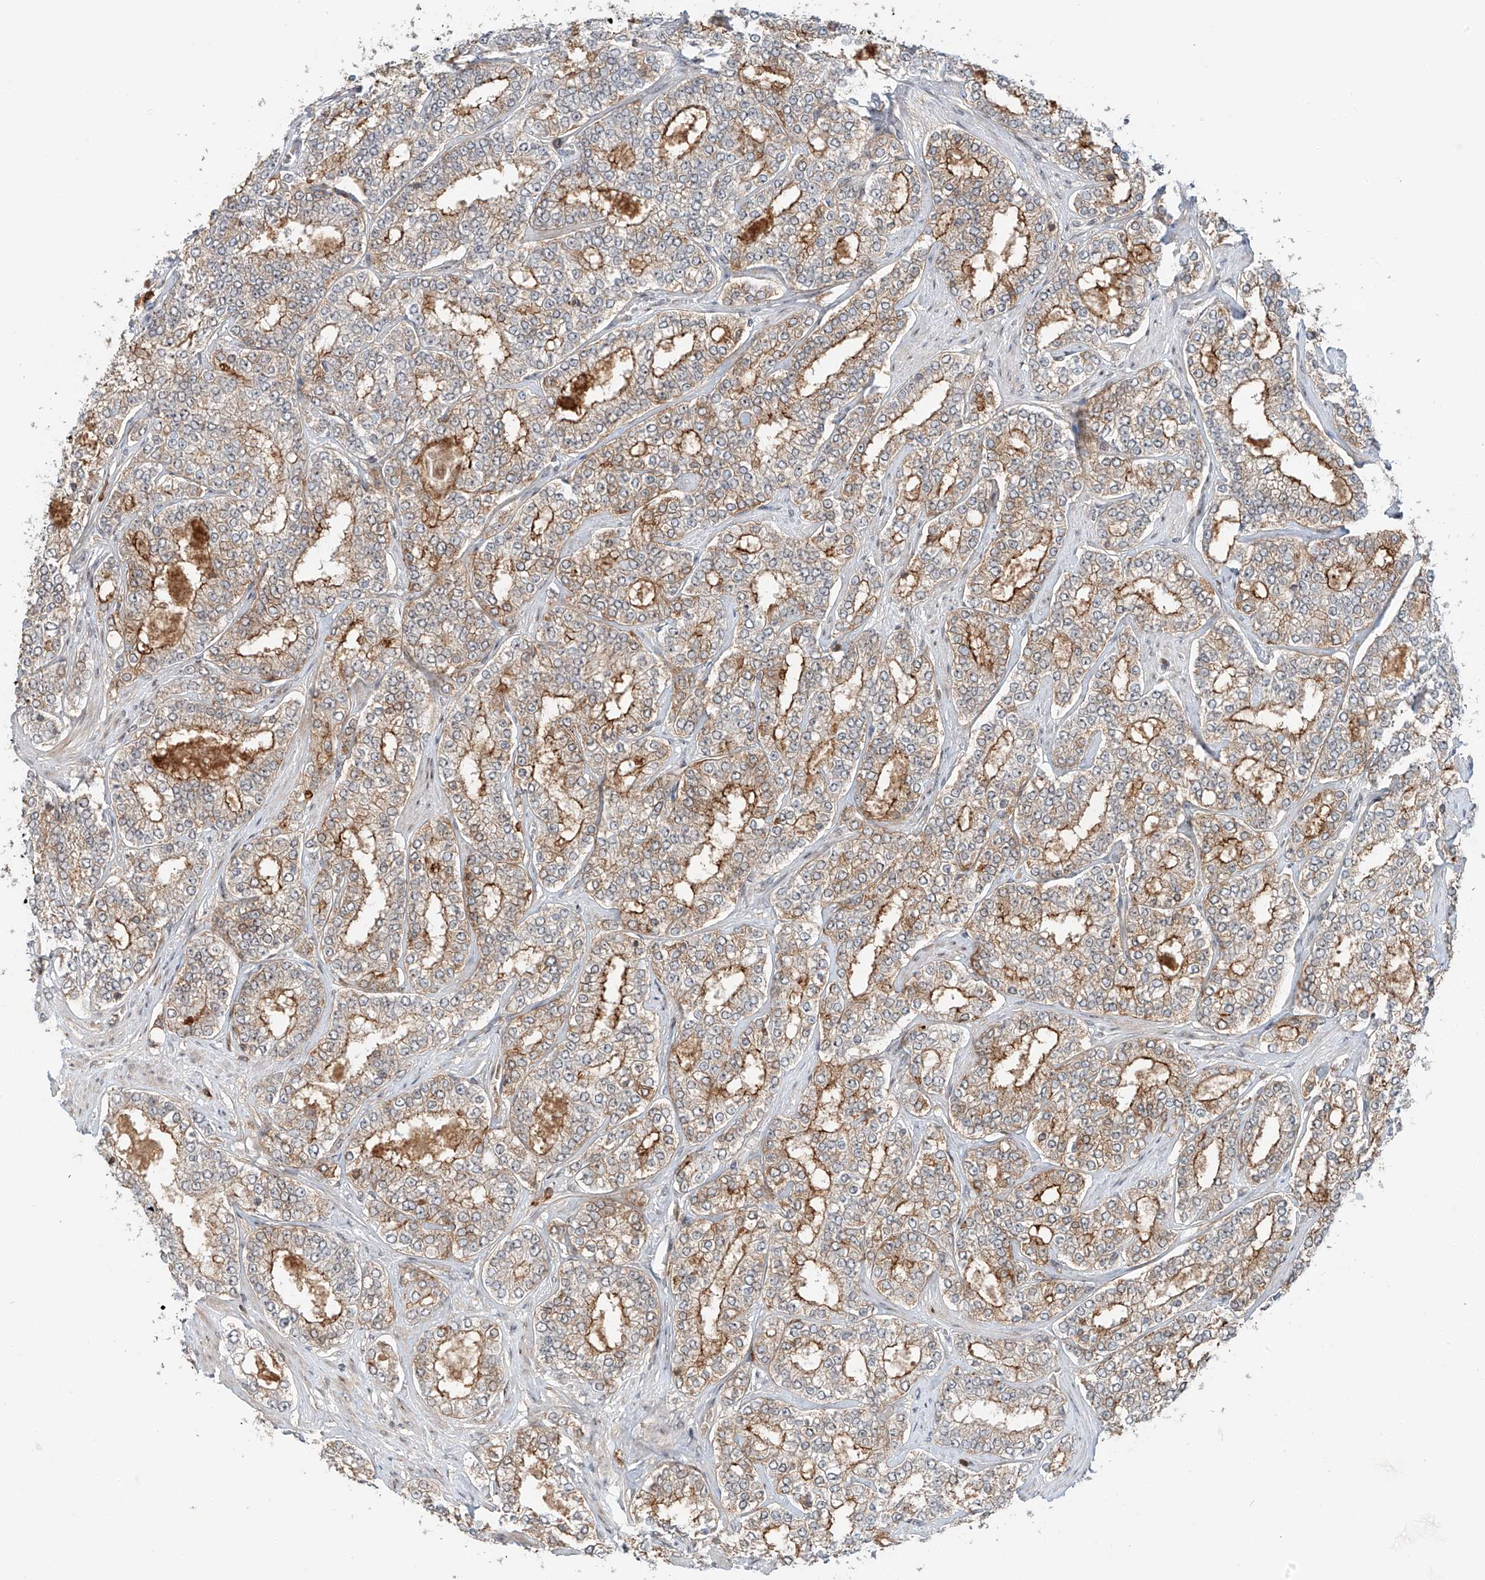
{"staining": {"intensity": "moderate", "quantity": "25%-75%", "location": "cytoplasmic/membranous"}, "tissue": "prostate cancer", "cell_type": "Tumor cells", "image_type": "cancer", "snomed": [{"axis": "morphology", "description": "Normal tissue, NOS"}, {"axis": "morphology", "description": "Adenocarcinoma, High grade"}, {"axis": "topography", "description": "Prostate"}], "caption": "A photomicrograph of human prostate cancer stained for a protein shows moderate cytoplasmic/membranous brown staining in tumor cells.", "gene": "CEP162", "patient": {"sex": "male", "age": 83}}